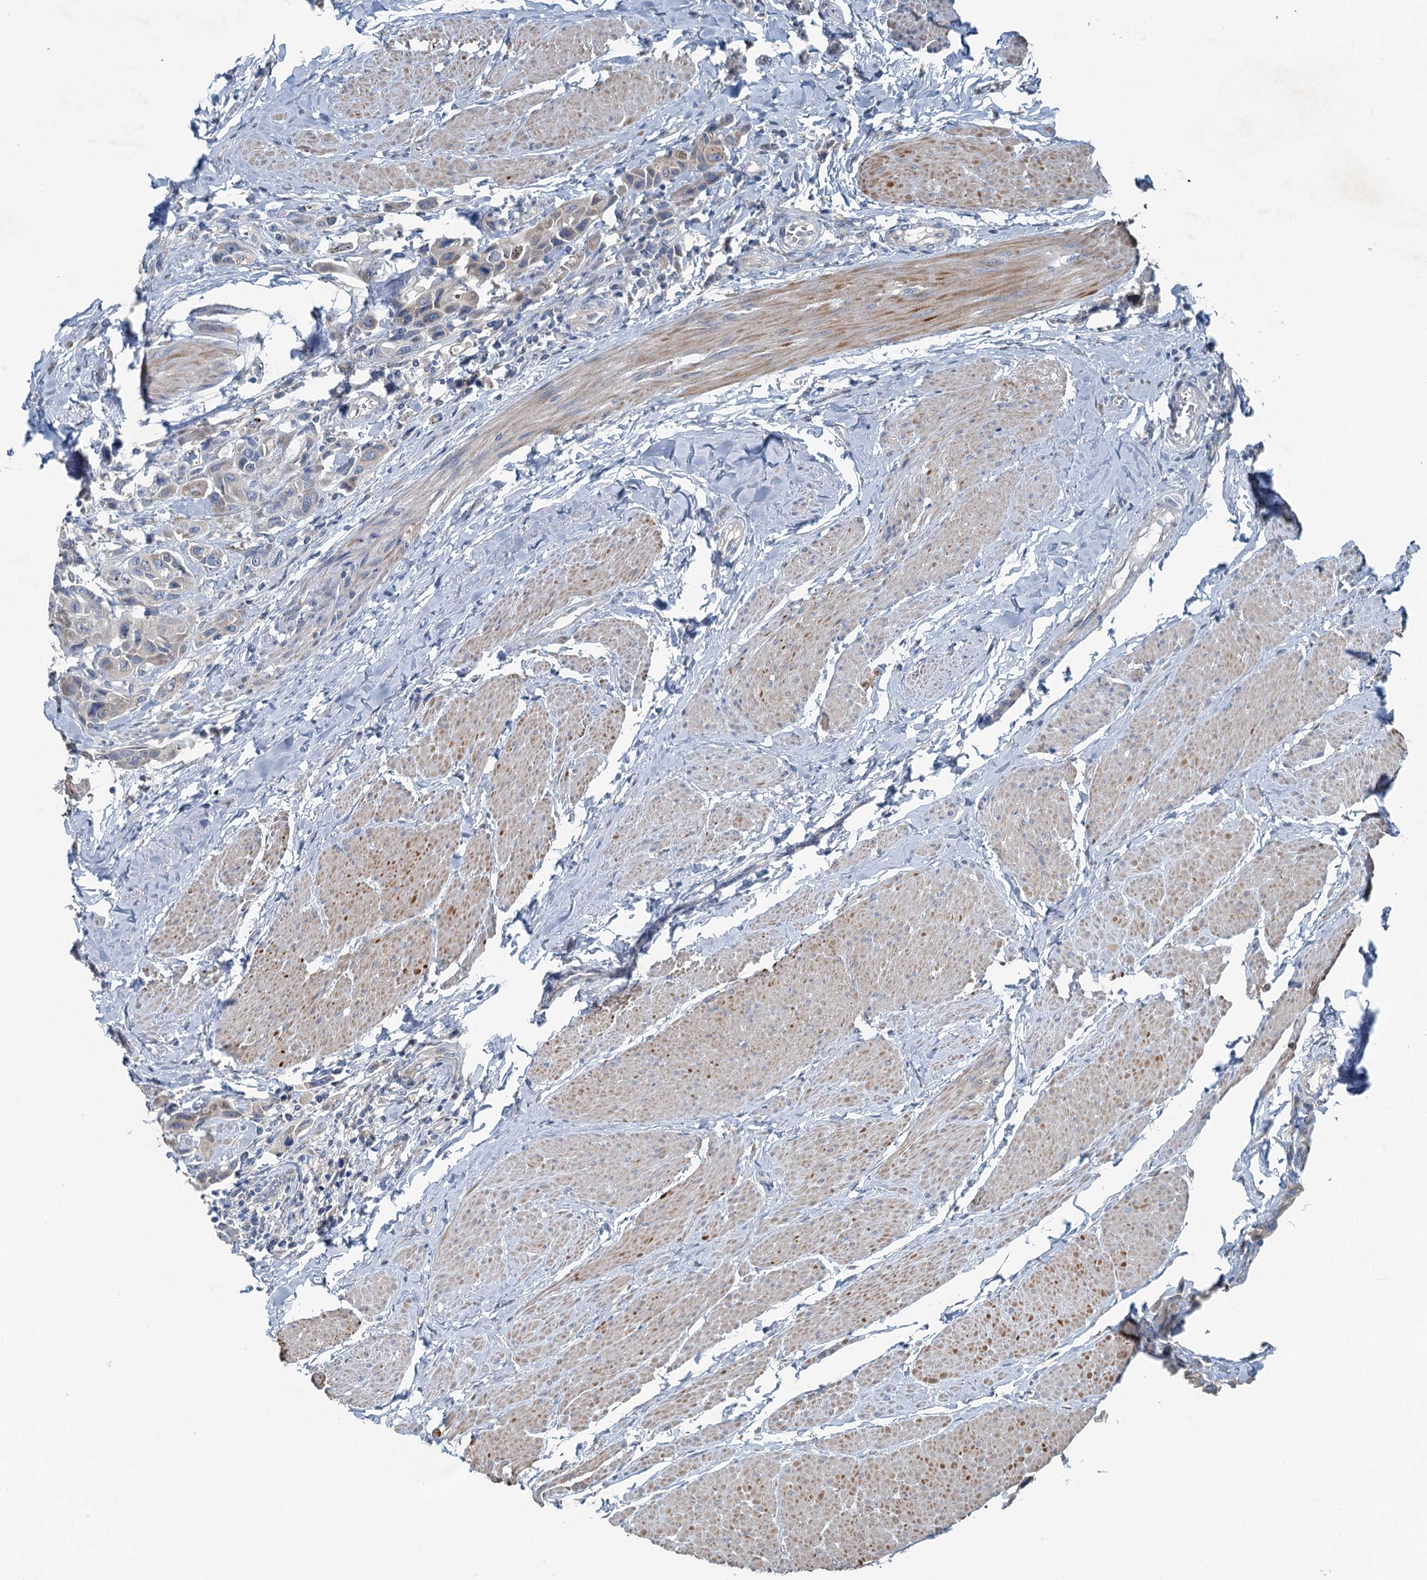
{"staining": {"intensity": "negative", "quantity": "none", "location": "none"}, "tissue": "urothelial cancer", "cell_type": "Tumor cells", "image_type": "cancer", "snomed": [{"axis": "morphology", "description": "Urothelial carcinoma, High grade"}, {"axis": "topography", "description": "Urinary bladder"}], "caption": "High power microscopy histopathology image of an IHC photomicrograph of urothelial cancer, revealing no significant expression in tumor cells. Brightfield microscopy of immunohistochemistry stained with DAB (3,3'-diaminobenzidine) (brown) and hematoxylin (blue), captured at high magnification.", "gene": "C6orf120", "patient": {"sex": "male", "age": 50}}